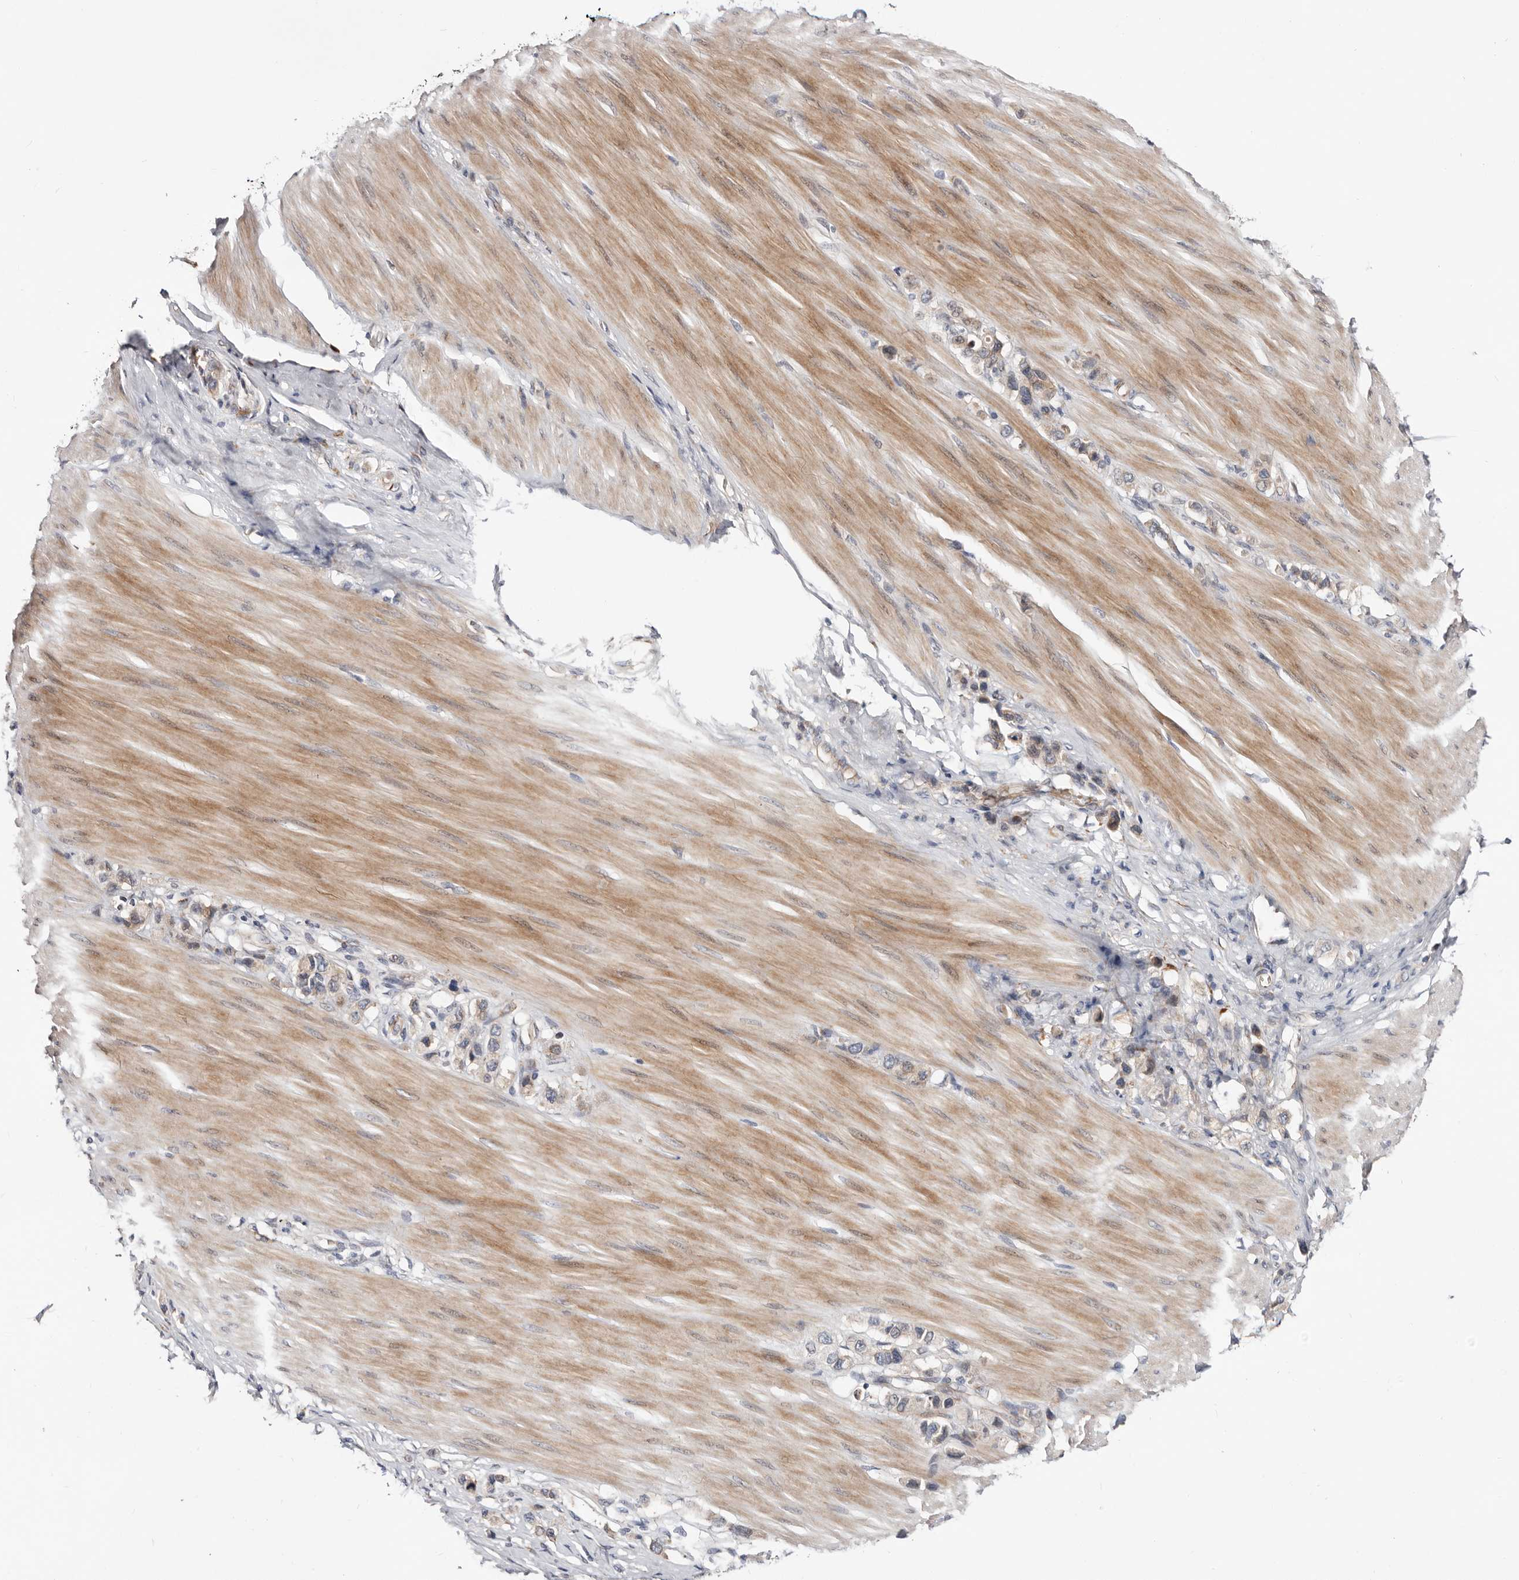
{"staining": {"intensity": "weak", "quantity": "25%-75%", "location": "cytoplasmic/membranous"}, "tissue": "stomach cancer", "cell_type": "Tumor cells", "image_type": "cancer", "snomed": [{"axis": "morphology", "description": "Adenocarcinoma, NOS"}, {"axis": "topography", "description": "Stomach"}], "caption": "Immunohistochemical staining of stomach adenocarcinoma reveals low levels of weak cytoplasmic/membranous staining in about 25%-75% of tumor cells. (Stains: DAB (3,3'-diaminobenzidine) in brown, nuclei in blue, Microscopy: brightfield microscopy at high magnification).", "gene": "USH1C", "patient": {"sex": "female", "age": 65}}